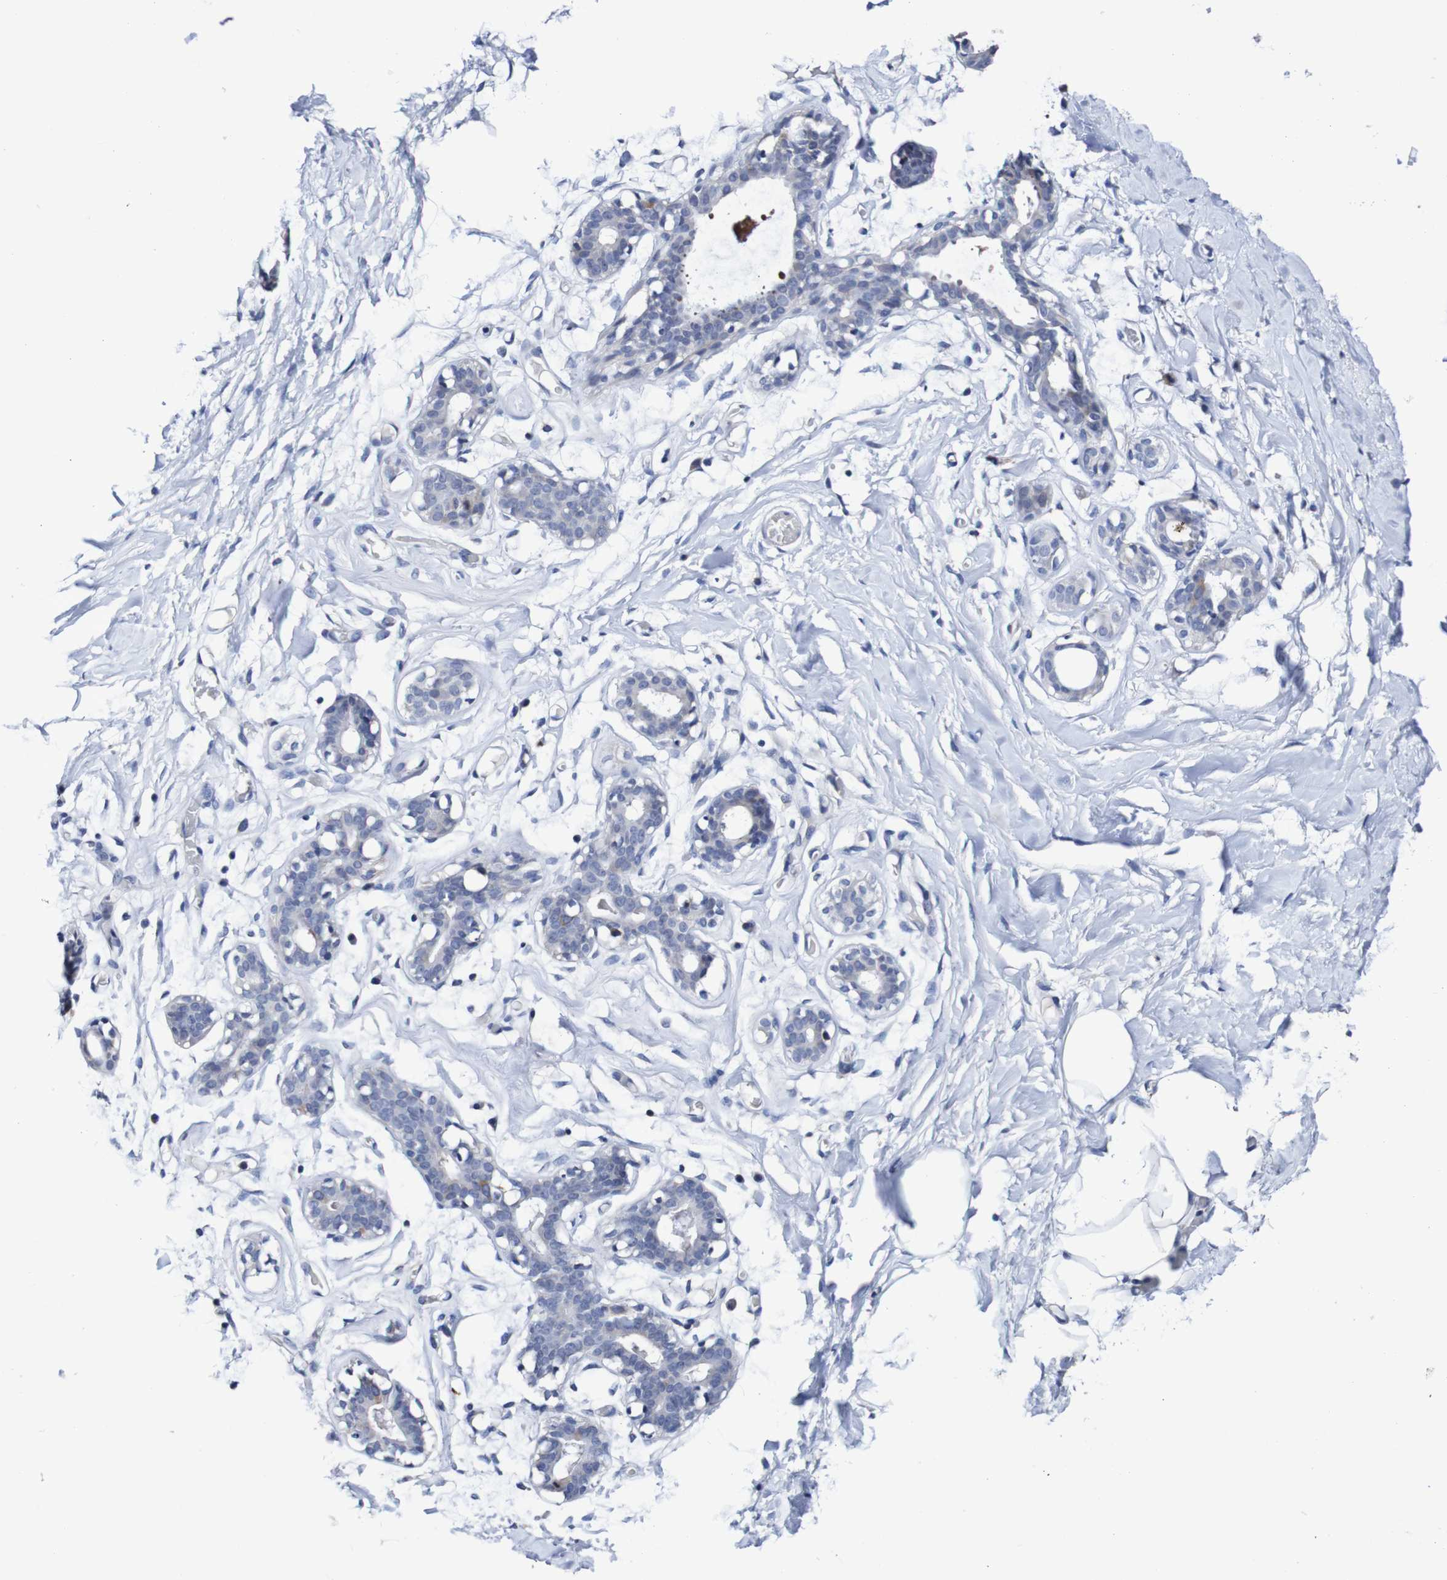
{"staining": {"intensity": "negative", "quantity": "none", "location": "none"}, "tissue": "adipose tissue", "cell_type": "Adipocytes", "image_type": "normal", "snomed": [{"axis": "morphology", "description": "Normal tissue, NOS"}, {"axis": "topography", "description": "Breast"}, {"axis": "topography", "description": "Adipose tissue"}], "caption": "High power microscopy histopathology image of an immunohistochemistry (IHC) photomicrograph of benign adipose tissue, revealing no significant staining in adipocytes. (Brightfield microscopy of DAB immunohistochemistry (IHC) at high magnification).", "gene": "ACVR1C", "patient": {"sex": "female", "age": 25}}